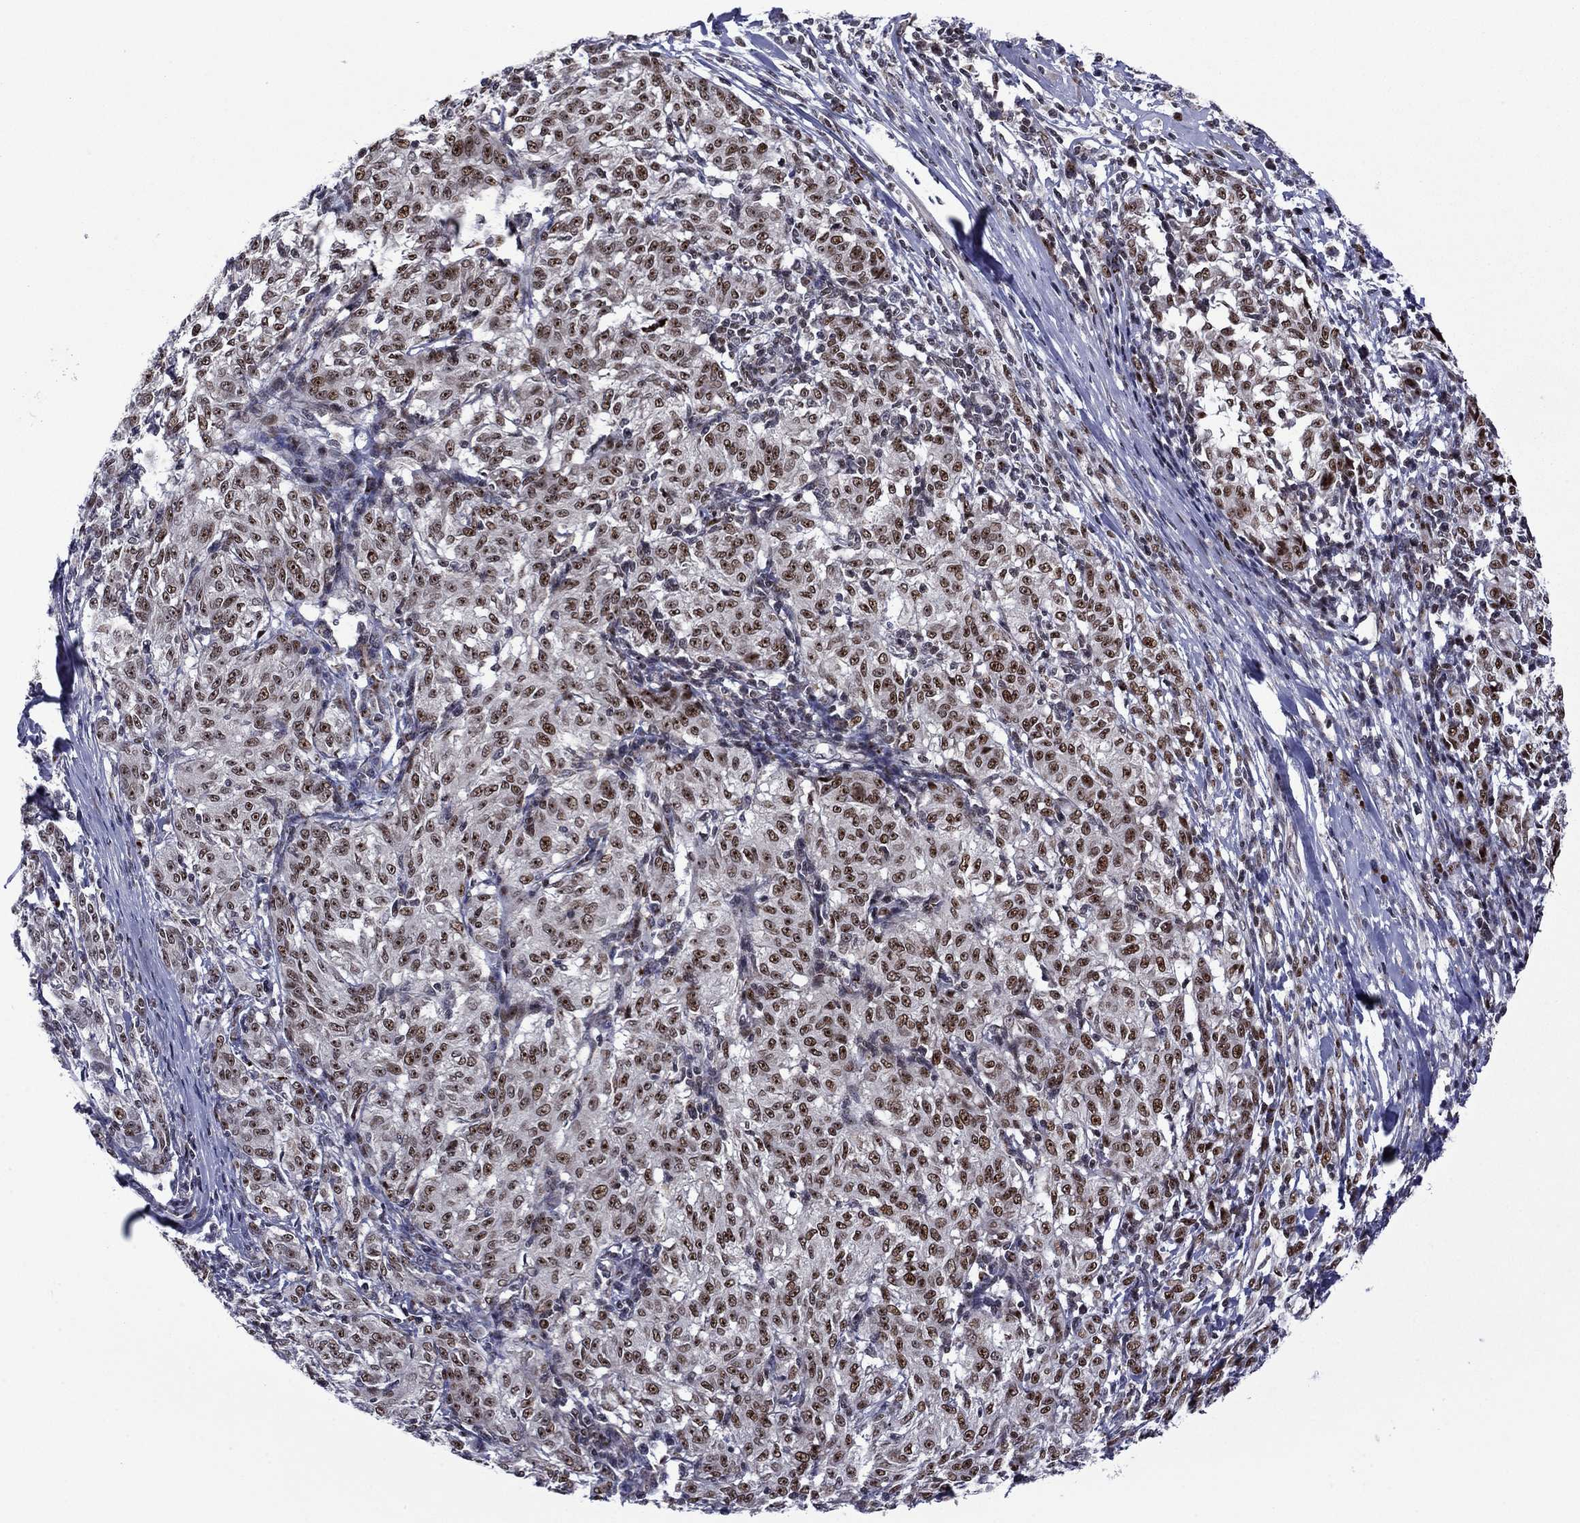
{"staining": {"intensity": "strong", "quantity": "25%-75%", "location": "nuclear"}, "tissue": "melanoma", "cell_type": "Tumor cells", "image_type": "cancer", "snomed": [{"axis": "morphology", "description": "Malignant melanoma, NOS"}, {"axis": "topography", "description": "Skin"}], "caption": "A high-resolution image shows immunohistochemistry (IHC) staining of malignant melanoma, which reveals strong nuclear staining in approximately 25%-75% of tumor cells.", "gene": "SURF2", "patient": {"sex": "female", "age": 72}}